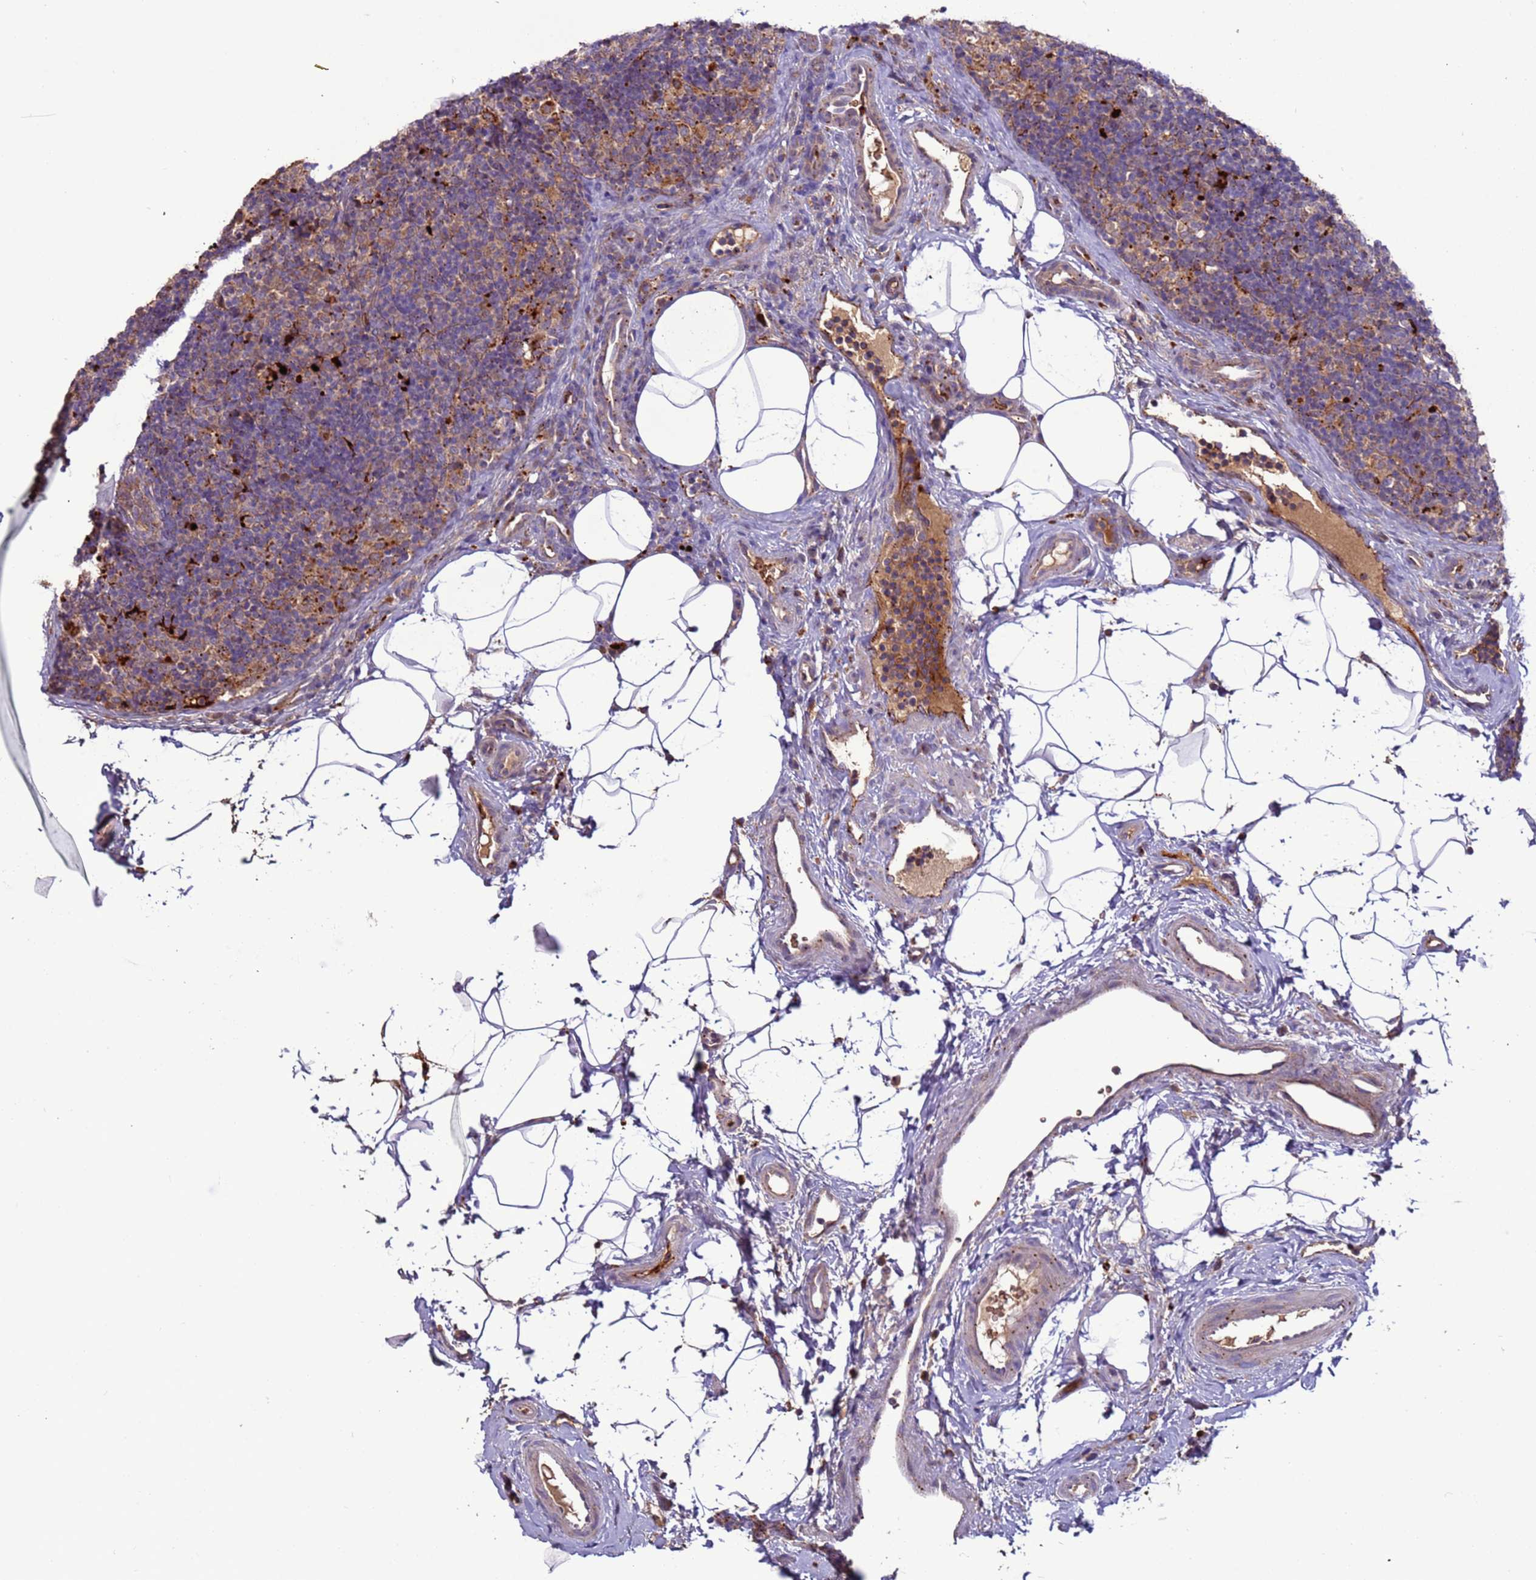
{"staining": {"intensity": "strong", "quantity": "<25%", "location": "cytoplasmic/membranous"}, "tissue": "lymph node", "cell_type": "Germinal center cells", "image_type": "normal", "snomed": [{"axis": "morphology", "description": "Normal tissue, NOS"}, {"axis": "topography", "description": "Lymph node"}], "caption": "A photomicrograph showing strong cytoplasmic/membranous staining in about <25% of germinal center cells in normal lymph node, as visualized by brown immunohistochemical staining.", "gene": "VPS36", "patient": {"sex": "female", "age": 22}}